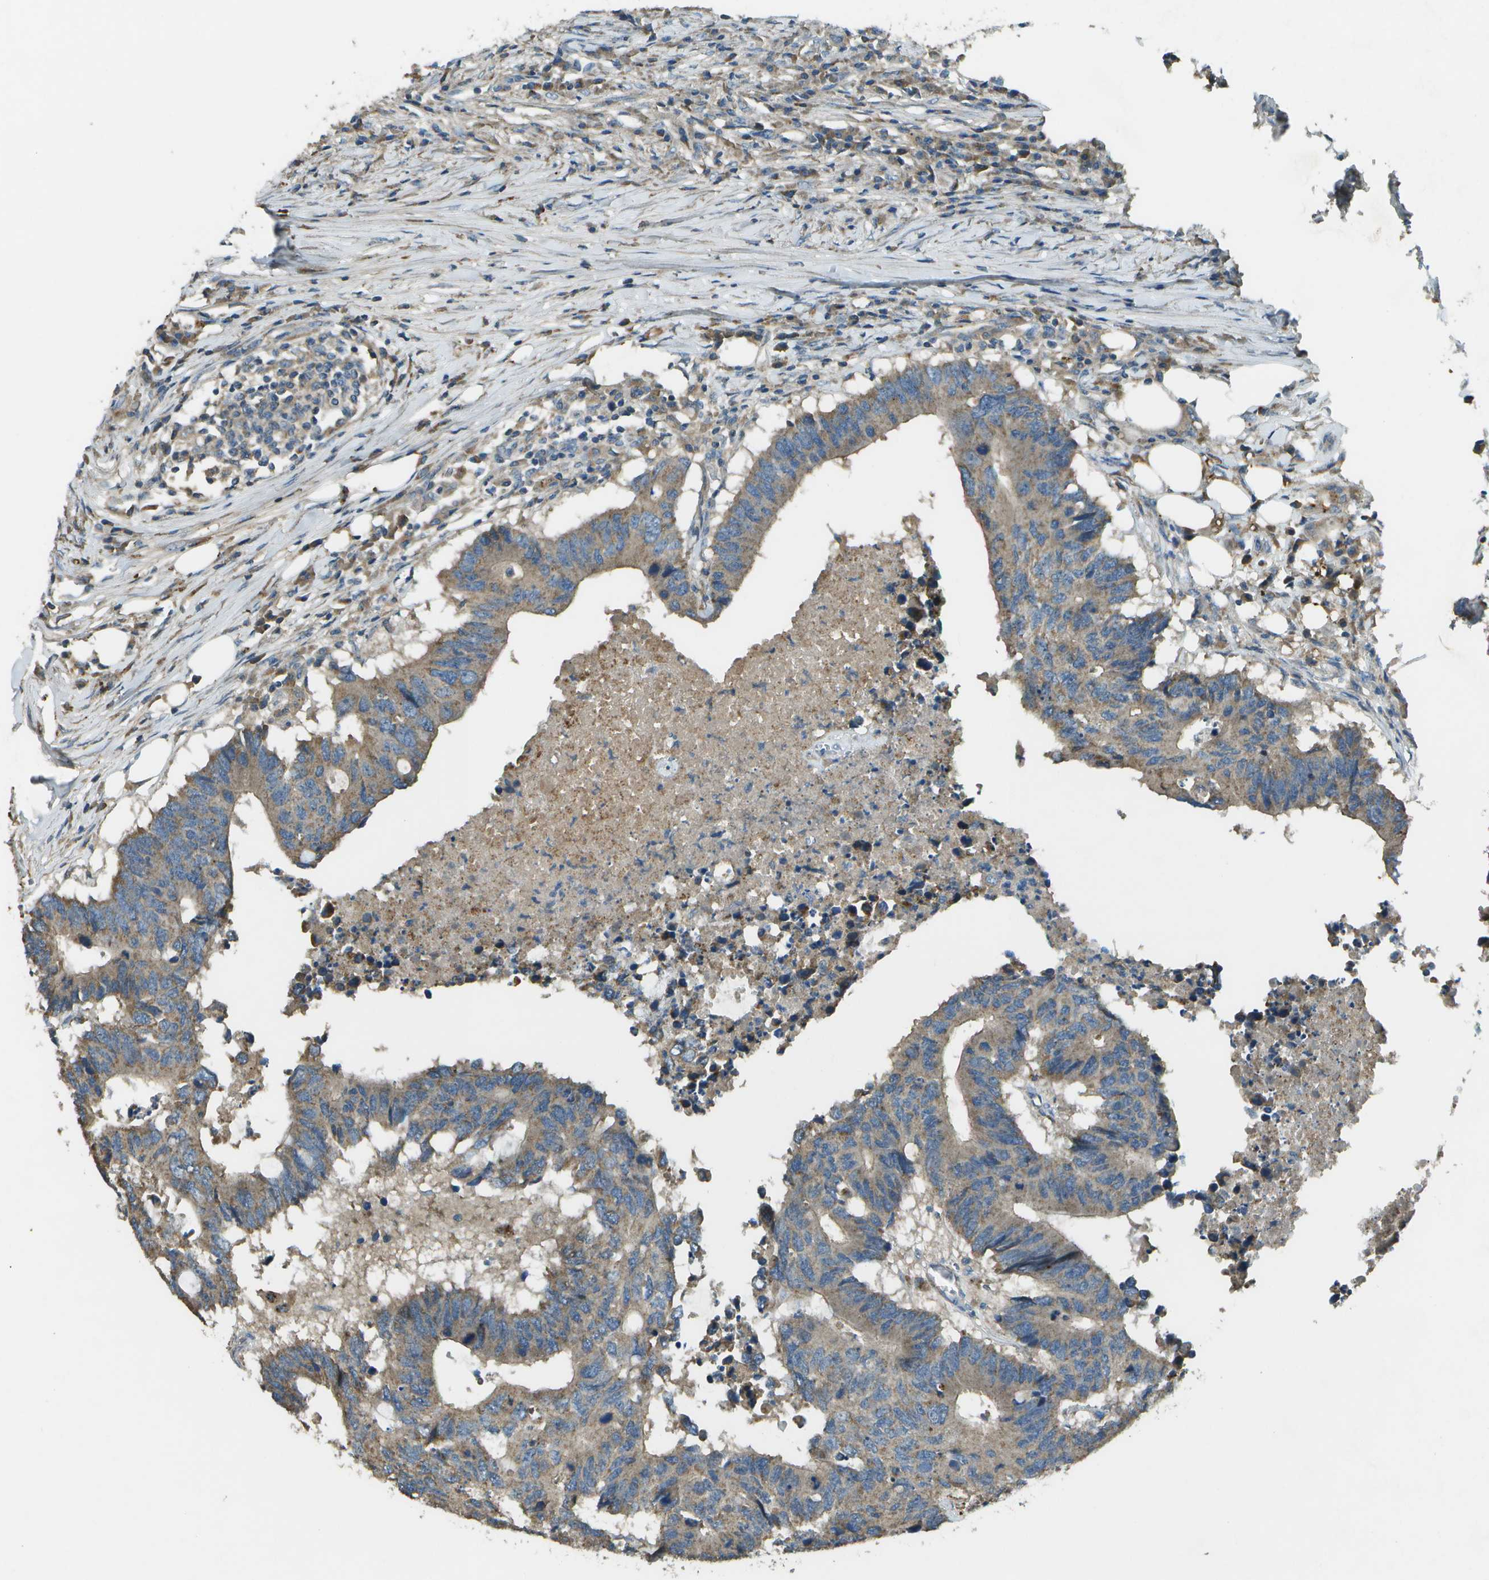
{"staining": {"intensity": "moderate", "quantity": ">75%", "location": "cytoplasmic/membranous"}, "tissue": "colorectal cancer", "cell_type": "Tumor cells", "image_type": "cancer", "snomed": [{"axis": "morphology", "description": "Adenocarcinoma, NOS"}, {"axis": "topography", "description": "Colon"}], "caption": "Adenocarcinoma (colorectal) stained with a brown dye reveals moderate cytoplasmic/membranous positive expression in approximately >75% of tumor cells.", "gene": "PXYLP1", "patient": {"sex": "male", "age": 71}}